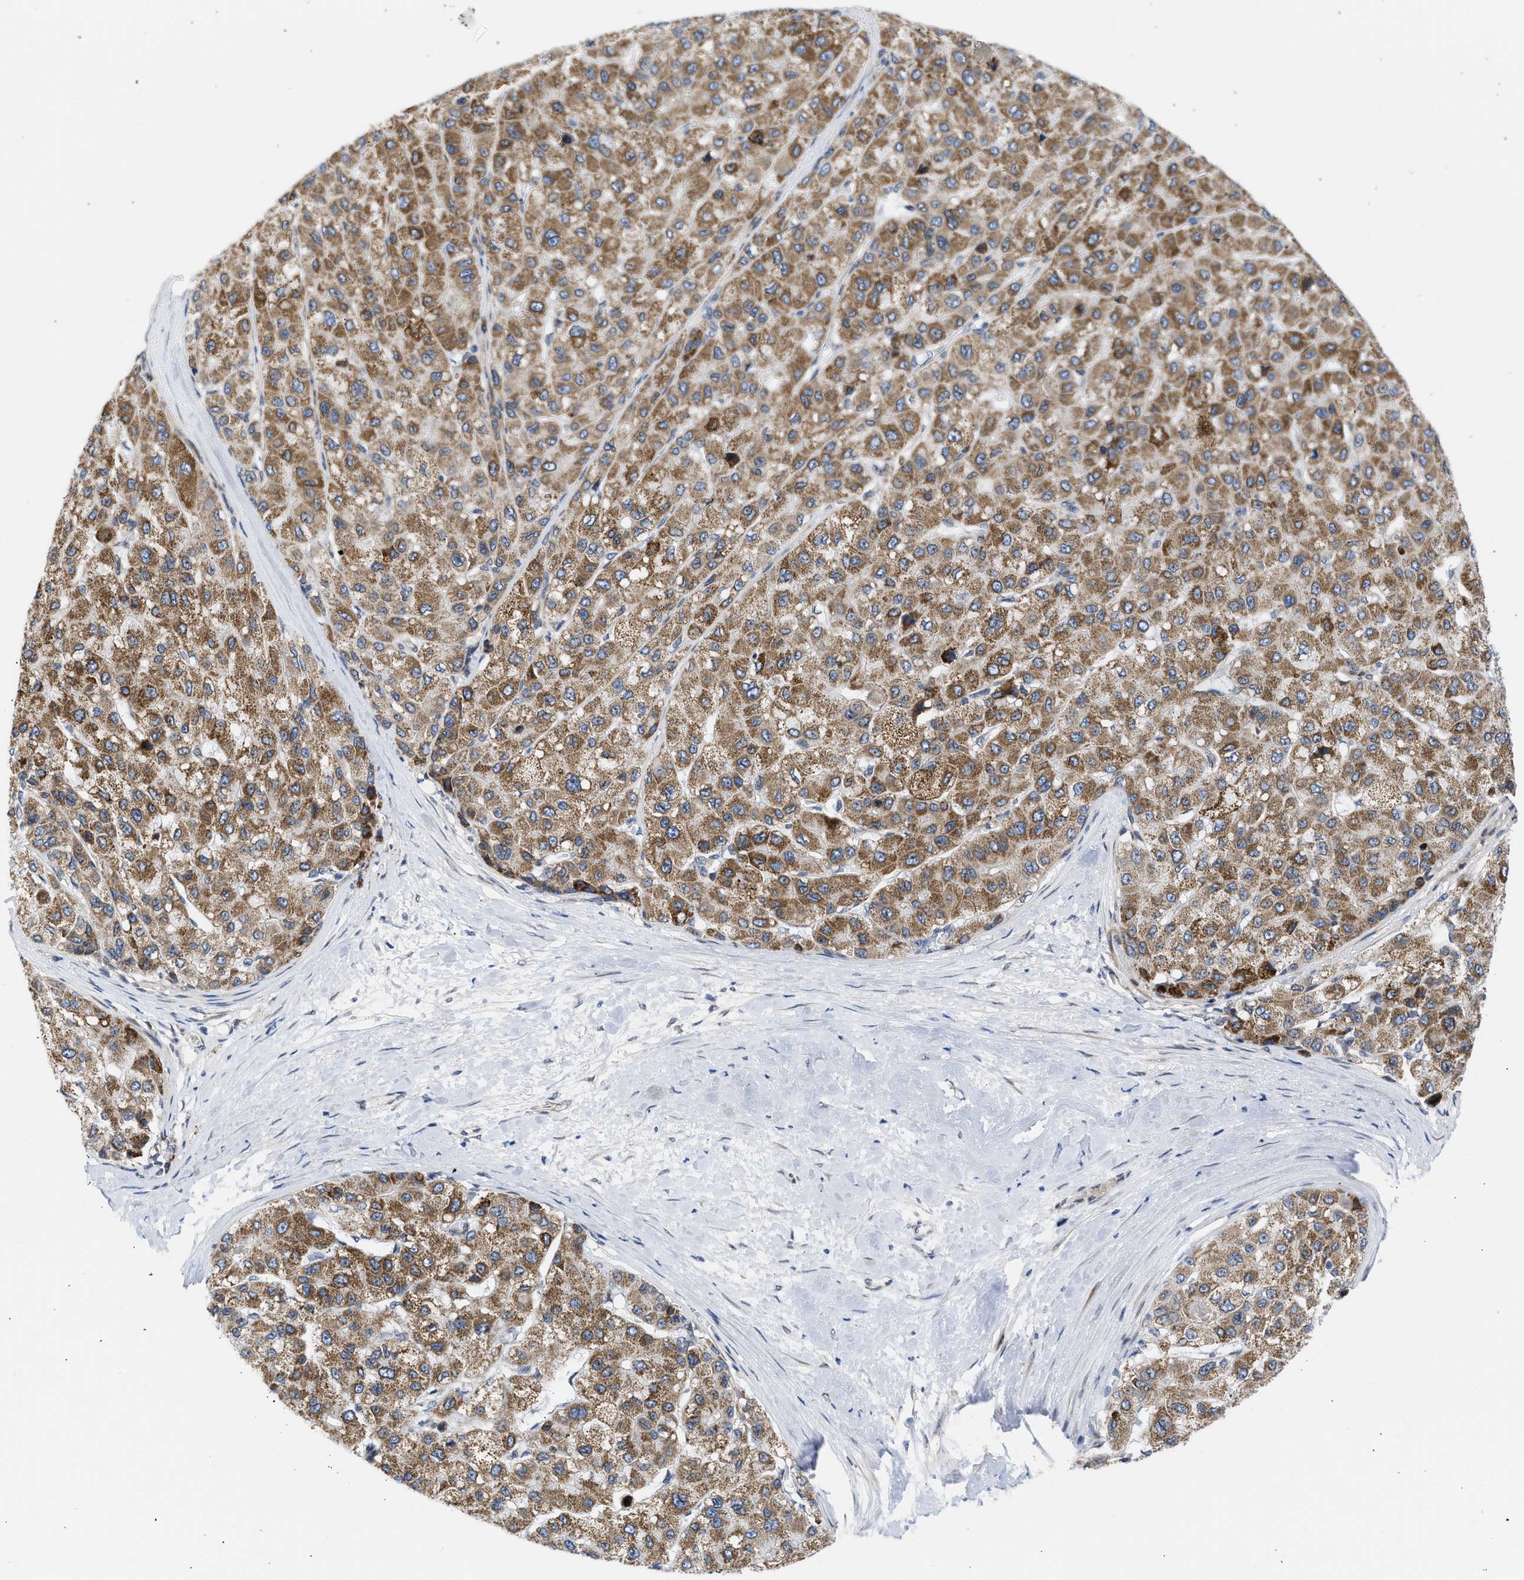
{"staining": {"intensity": "moderate", "quantity": ">75%", "location": "cytoplasmic/membranous"}, "tissue": "liver cancer", "cell_type": "Tumor cells", "image_type": "cancer", "snomed": [{"axis": "morphology", "description": "Carcinoma, Hepatocellular, NOS"}, {"axis": "topography", "description": "Liver"}], "caption": "A high-resolution histopathology image shows IHC staining of liver cancer (hepatocellular carcinoma), which demonstrates moderate cytoplasmic/membranous staining in approximately >75% of tumor cells.", "gene": "NUP35", "patient": {"sex": "male", "age": 80}}